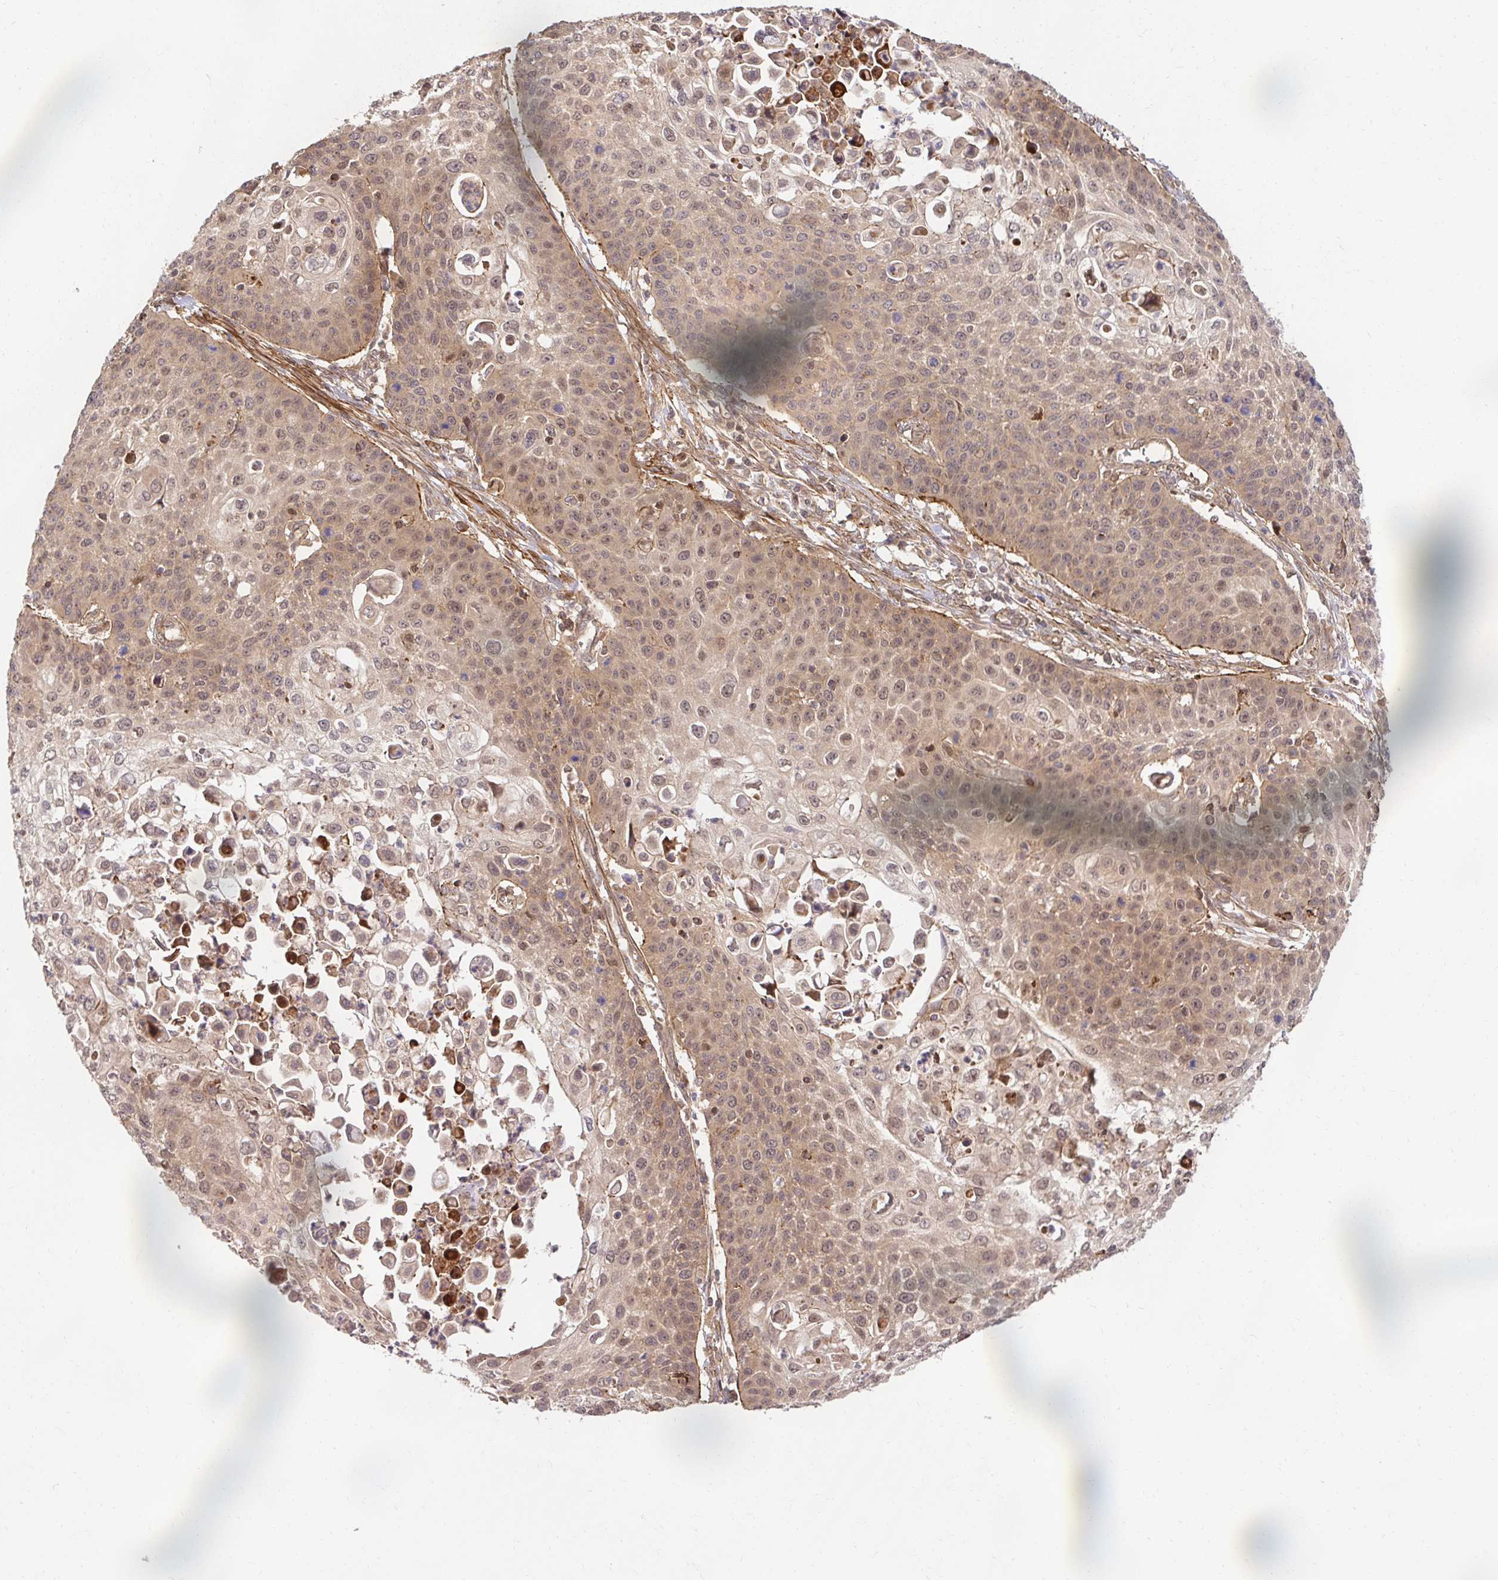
{"staining": {"intensity": "moderate", "quantity": "25%-75%", "location": "cytoplasmic/membranous,nuclear"}, "tissue": "cervical cancer", "cell_type": "Tumor cells", "image_type": "cancer", "snomed": [{"axis": "morphology", "description": "Squamous cell carcinoma, NOS"}, {"axis": "topography", "description": "Cervix"}], "caption": "Immunohistochemical staining of cervical squamous cell carcinoma demonstrates moderate cytoplasmic/membranous and nuclear protein staining in approximately 25%-75% of tumor cells.", "gene": "PSMA4", "patient": {"sex": "female", "age": 65}}